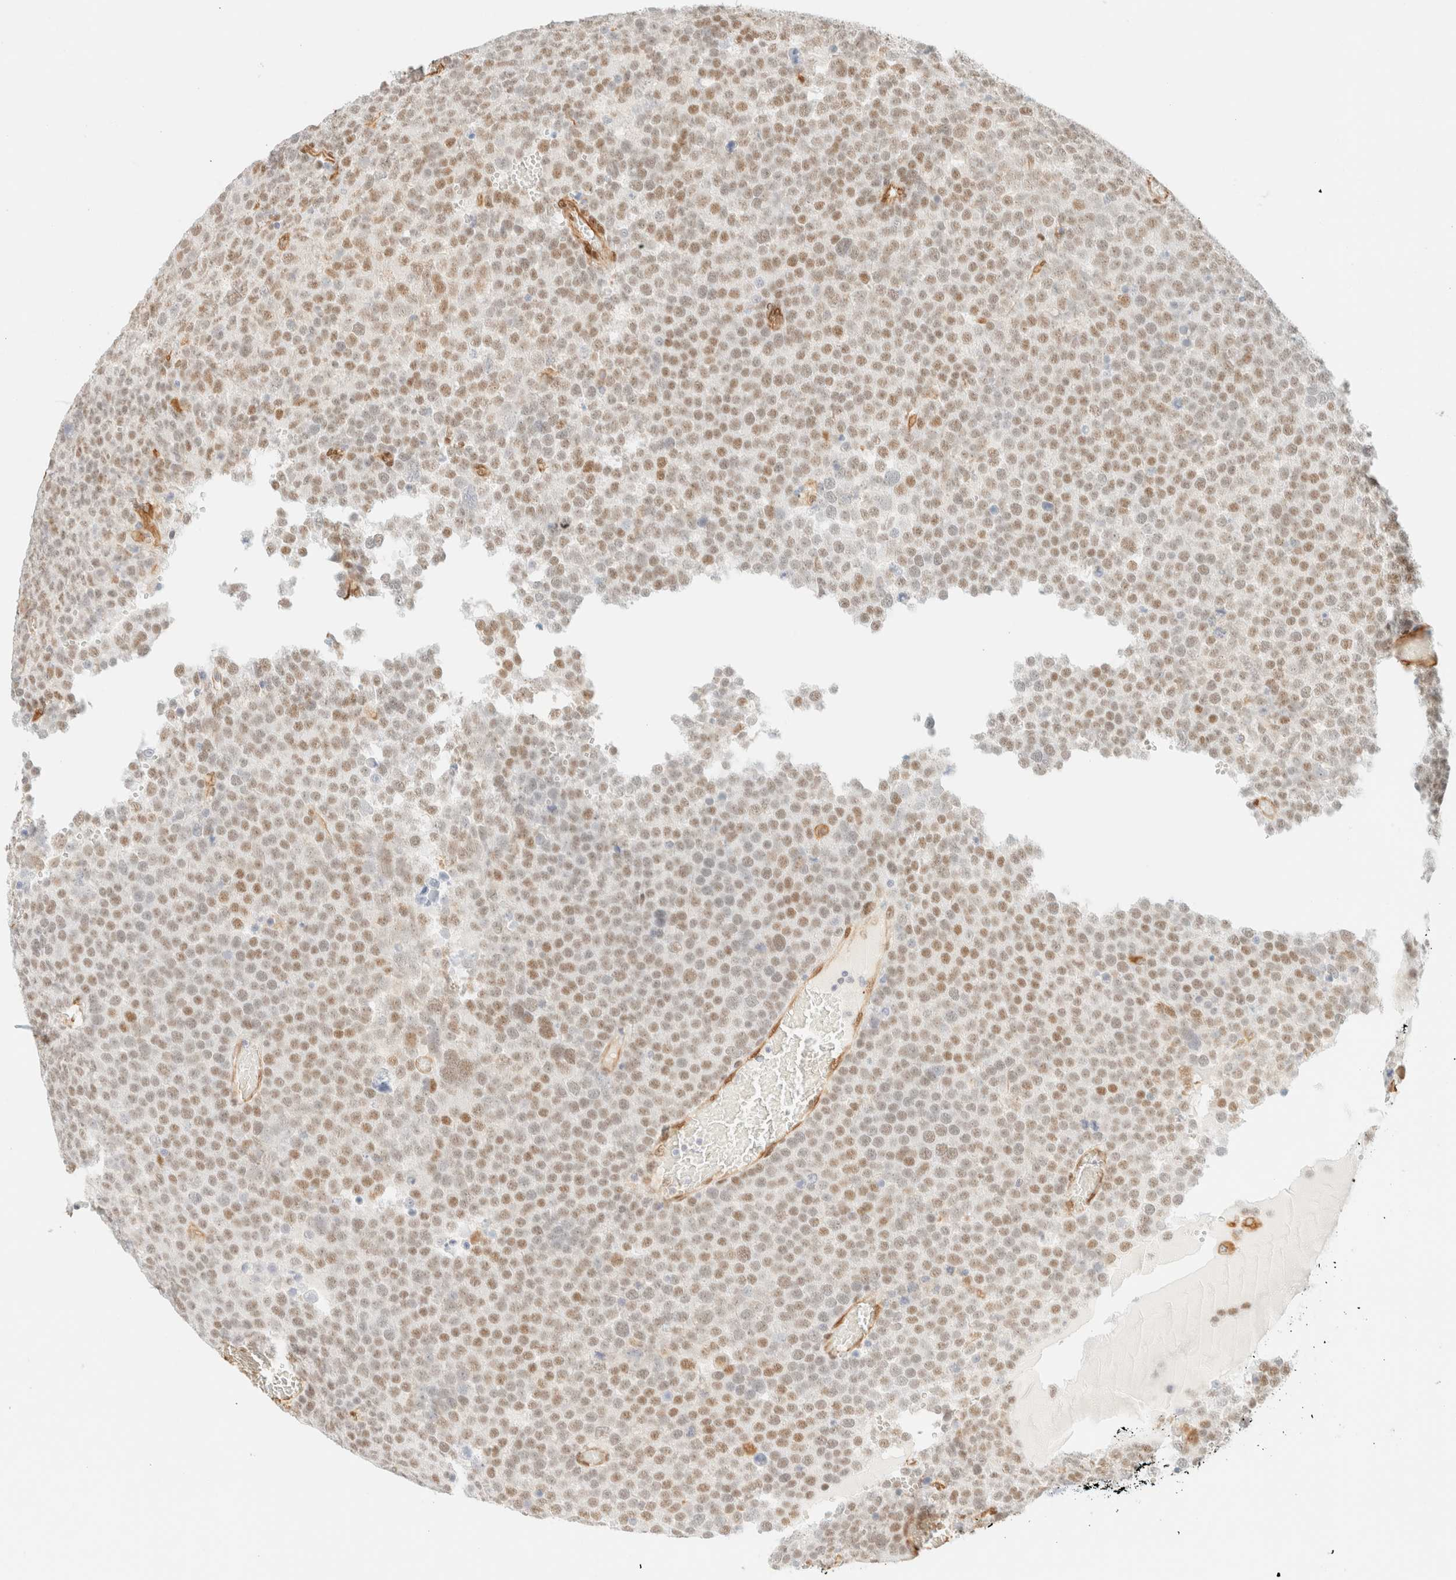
{"staining": {"intensity": "weak", "quantity": ">75%", "location": "nuclear"}, "tissue": "testis cancer", "cell_type": "Tumor cells", "image_type": "cancer", "snomed": [{"axis": "morphology", "description": "Seminoma, NOS"}, {"axis": "topography", "description": "Testis"}], "caption": "Immunohistochemistry (IHC) histopathology image of testis seminoma stained for a protein (brown), which exhibits low levels of weak nuclear expression in approximately >75% of tumor cells.", "gene": "ZSCAN18", "patient": {"sex": "male", "age": 71}}